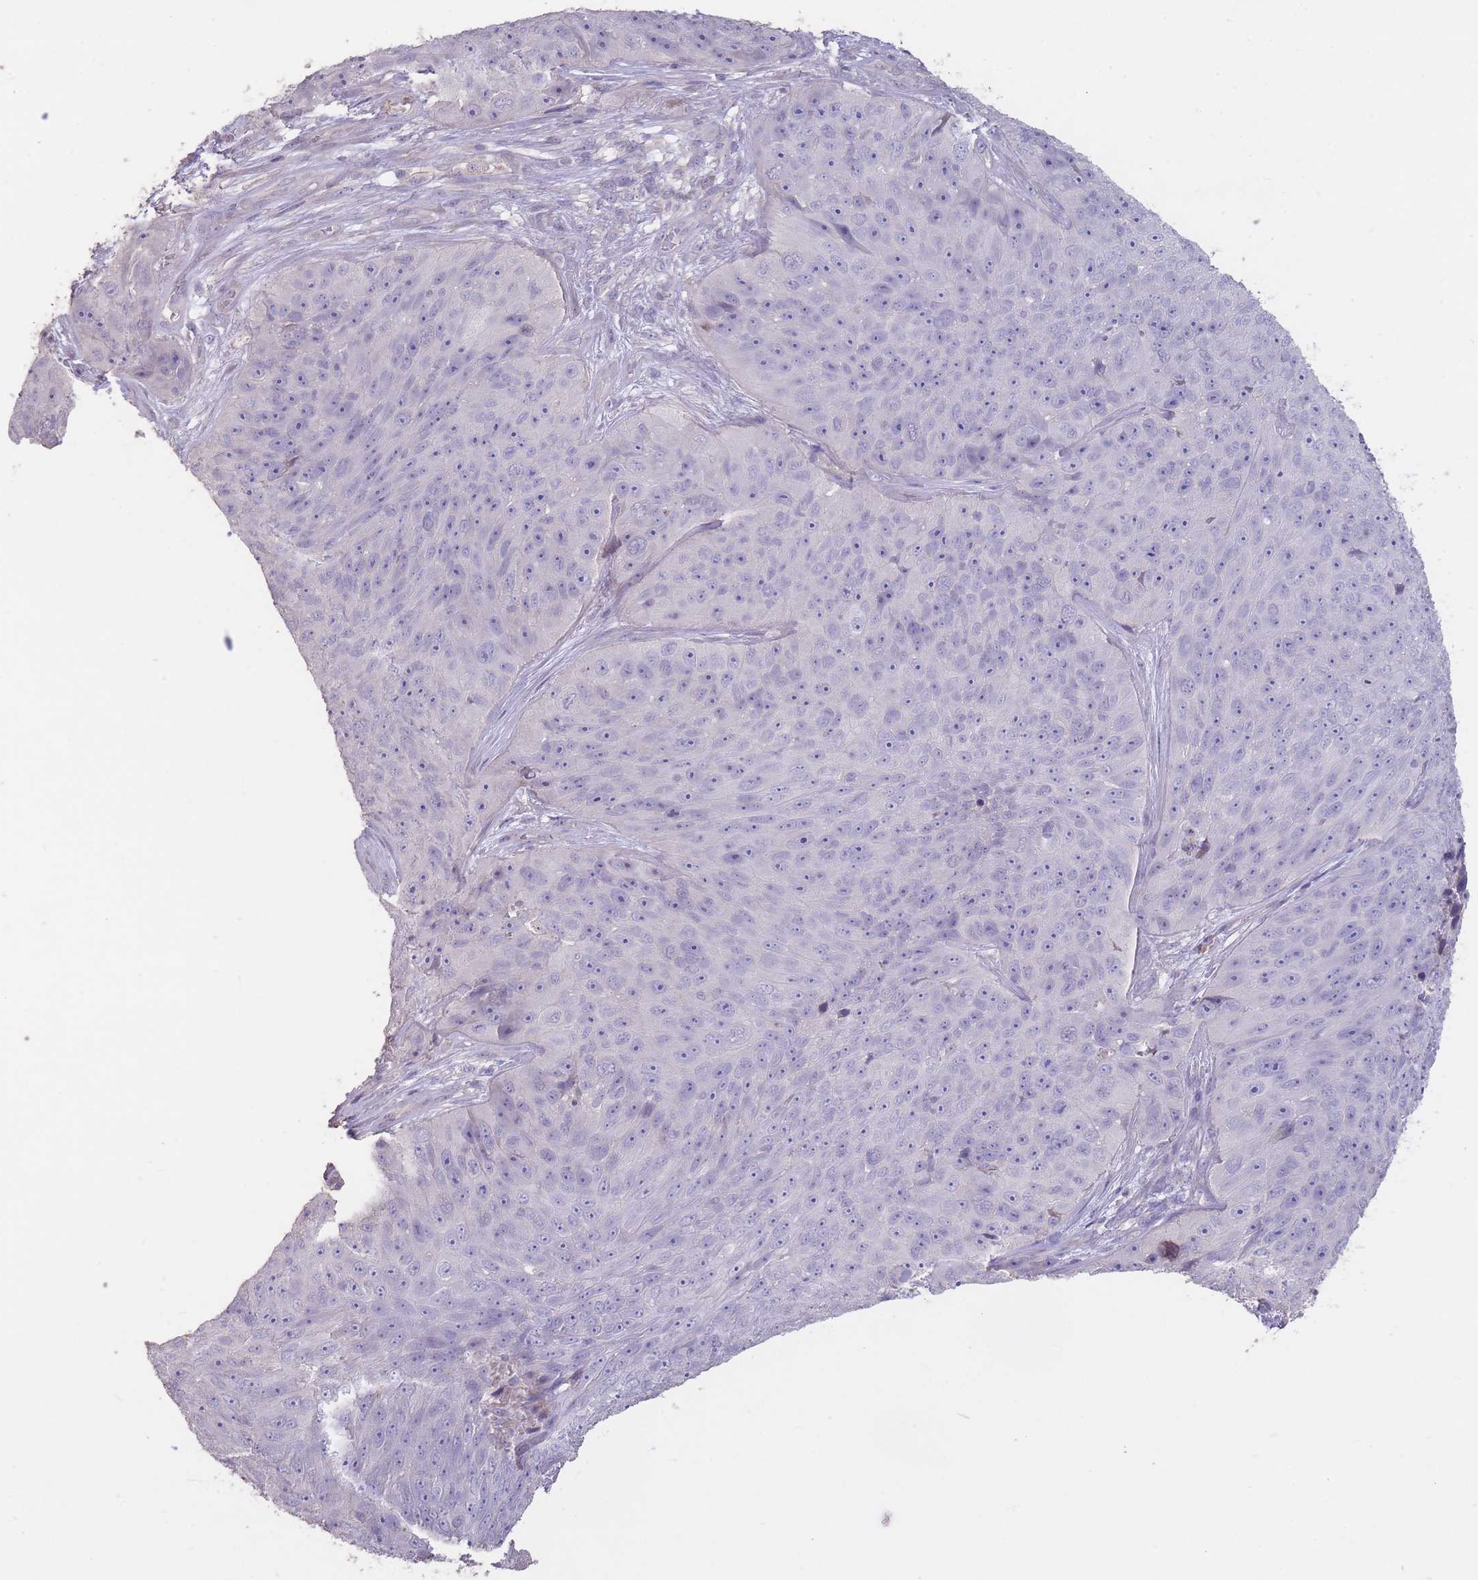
{"staining": {"intensity": "negative", "quantity": "none", "location": "none"}, "tissue": "skin cancer", "cell_type": "Tumor cells", "image_type": "cancer", "snomed": [{"axis": "morphology", "description": "Squamous cell carcinoma, NOS"}, {"axis": "topography", "description": "Skin"}], "caption": "IHC histopathology image of neoplastic tissue: skin squamous cell carcinoma stained with DAB displays no significant protein staining in tumor cells.", "gene": "RSPH10B", "patient": {"sex": "female", "age": 87}}